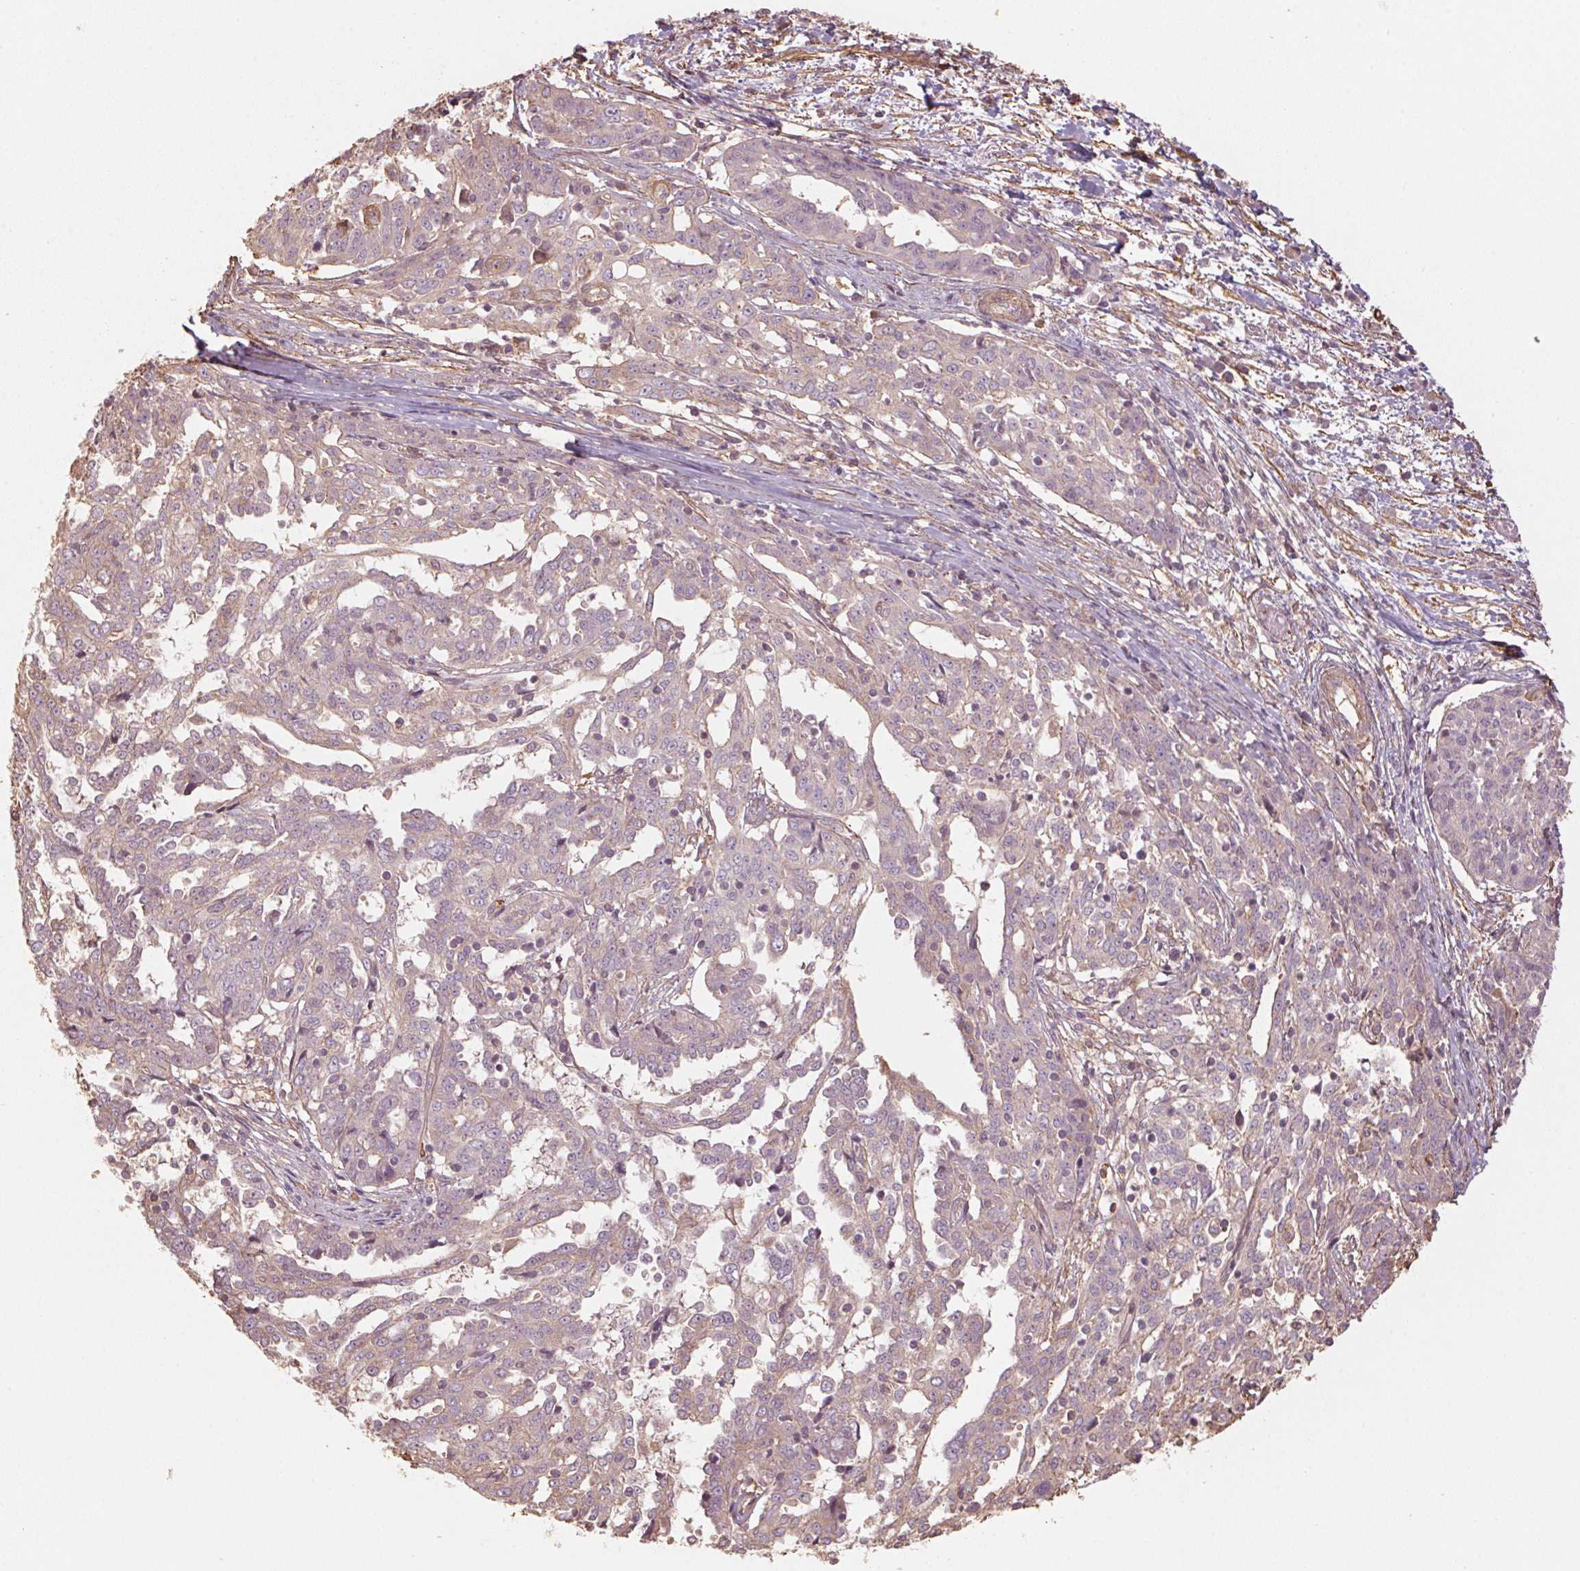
{"staining": {"intensity": "weak", "quantity": "<25%", "location": "cytoplasmic/membranous"}, "tissue": "ovarian cancer", "cell_type": "Tumor cells", "image_type": "cancer", "snomed": [{"axis": "morphology", "description": "Cystadenocarcinoma, serous, NOS"}, {"axis": "topography", "description": "Ovary"}], "caption": "A high-resolution micrograph shows IHC staining of serous cystadenocarcinoma (ovarian), which shows no significant positivity in tumor cells. The staining was performed using DAB (3,3'-diaminobenzidine) to visualize the protein expression in brown, while the nuclei were stained in blue with hematoxylin (Magnification: 20x).", "gene": "QDPR", "patient": {"sex": "female", "age": 67}}